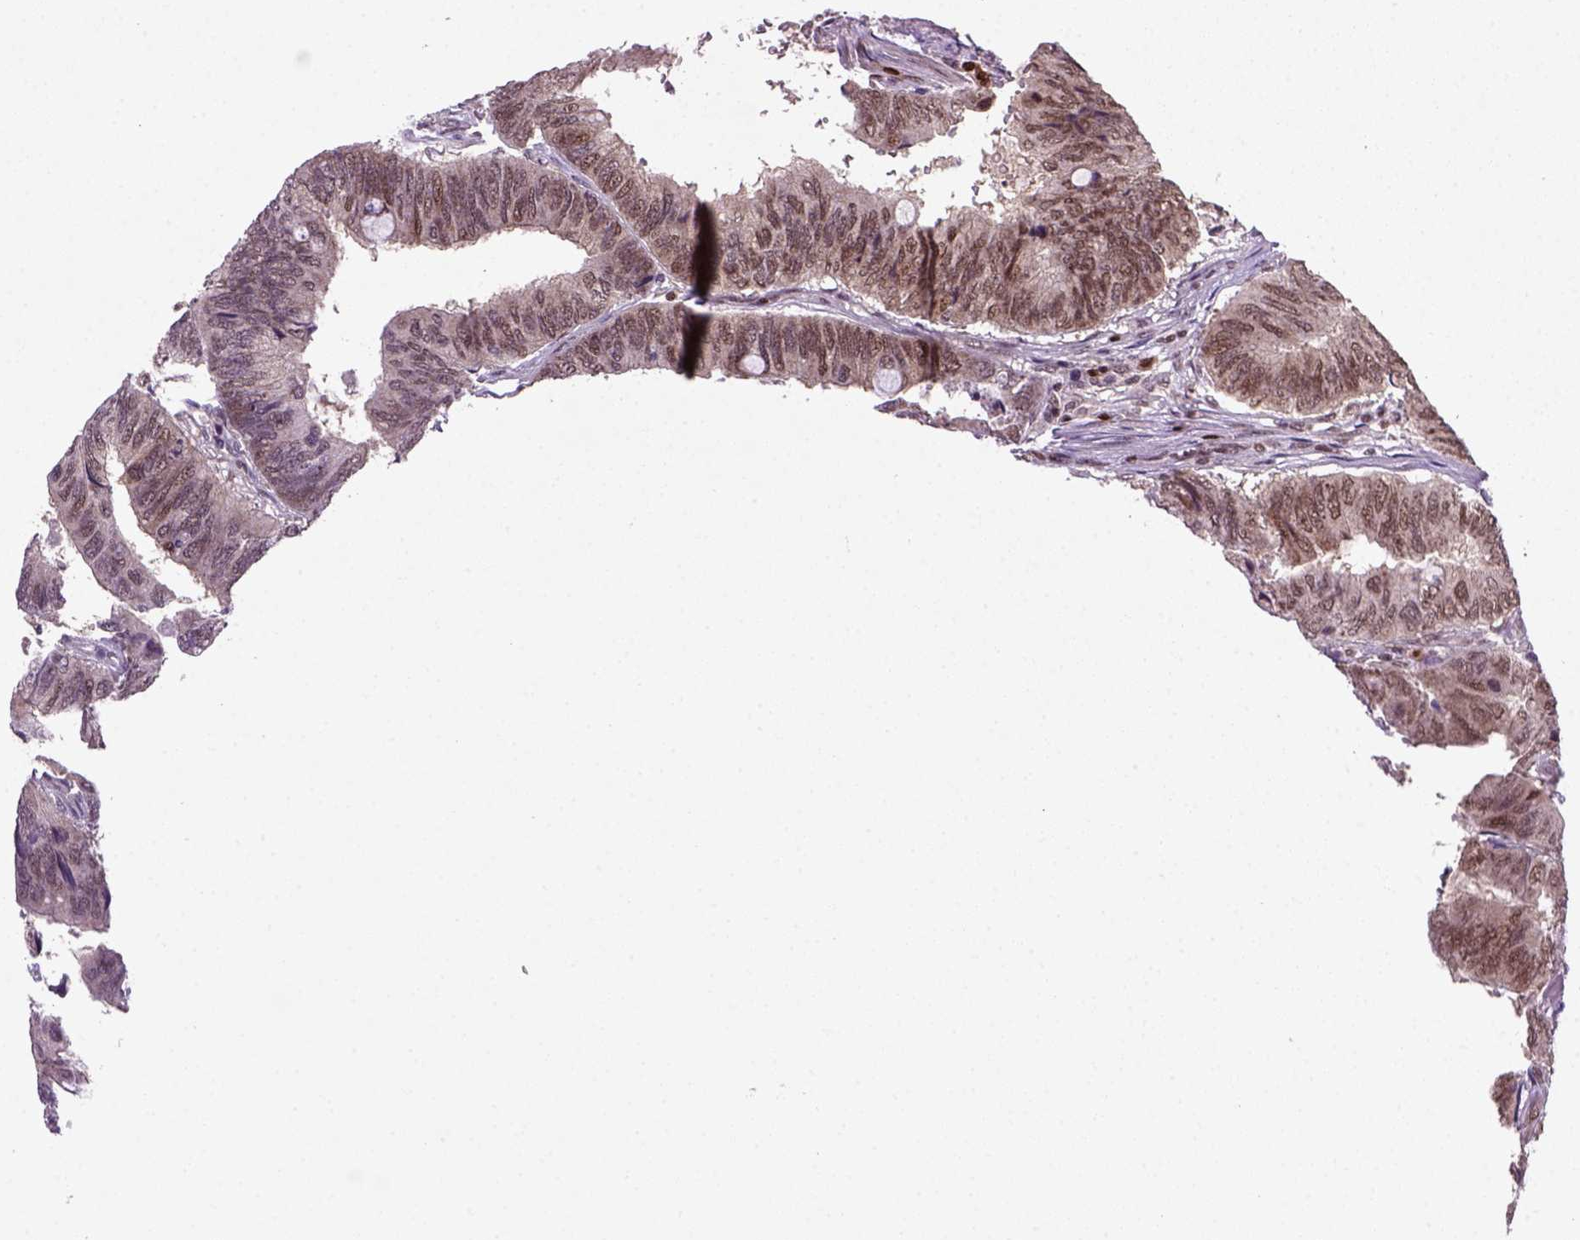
{"staining": {"intensity": "moderate", "quantity": ">75%", "location": "nuclear"}, "tissue": "colorectal cancer", "cell_type": "Tumor cells", "image_type": "cancer", "snomed": [{"axis": "morphology", "description": "Normal tissue, NOS"}, {"axis": "morphology", "description": "Adenocarcinoma, NOS"}, {"axis": "topography", "description": "Rectum"}, {"axis": "topography", "description": "Peripheral nerve tissue"}], "caption": "DAB (3,3'-diaminobenzidine) immunohistochemical staining of human adenocarcinoma (colorectal) reveals moderate nuclear protein expression in about >75% of tumor cells. Ihc stains the protein of interest in brown and the nuclei are stained blue.", "gene": "MGMT", "patient": {"sex": "male", "age": 92}}